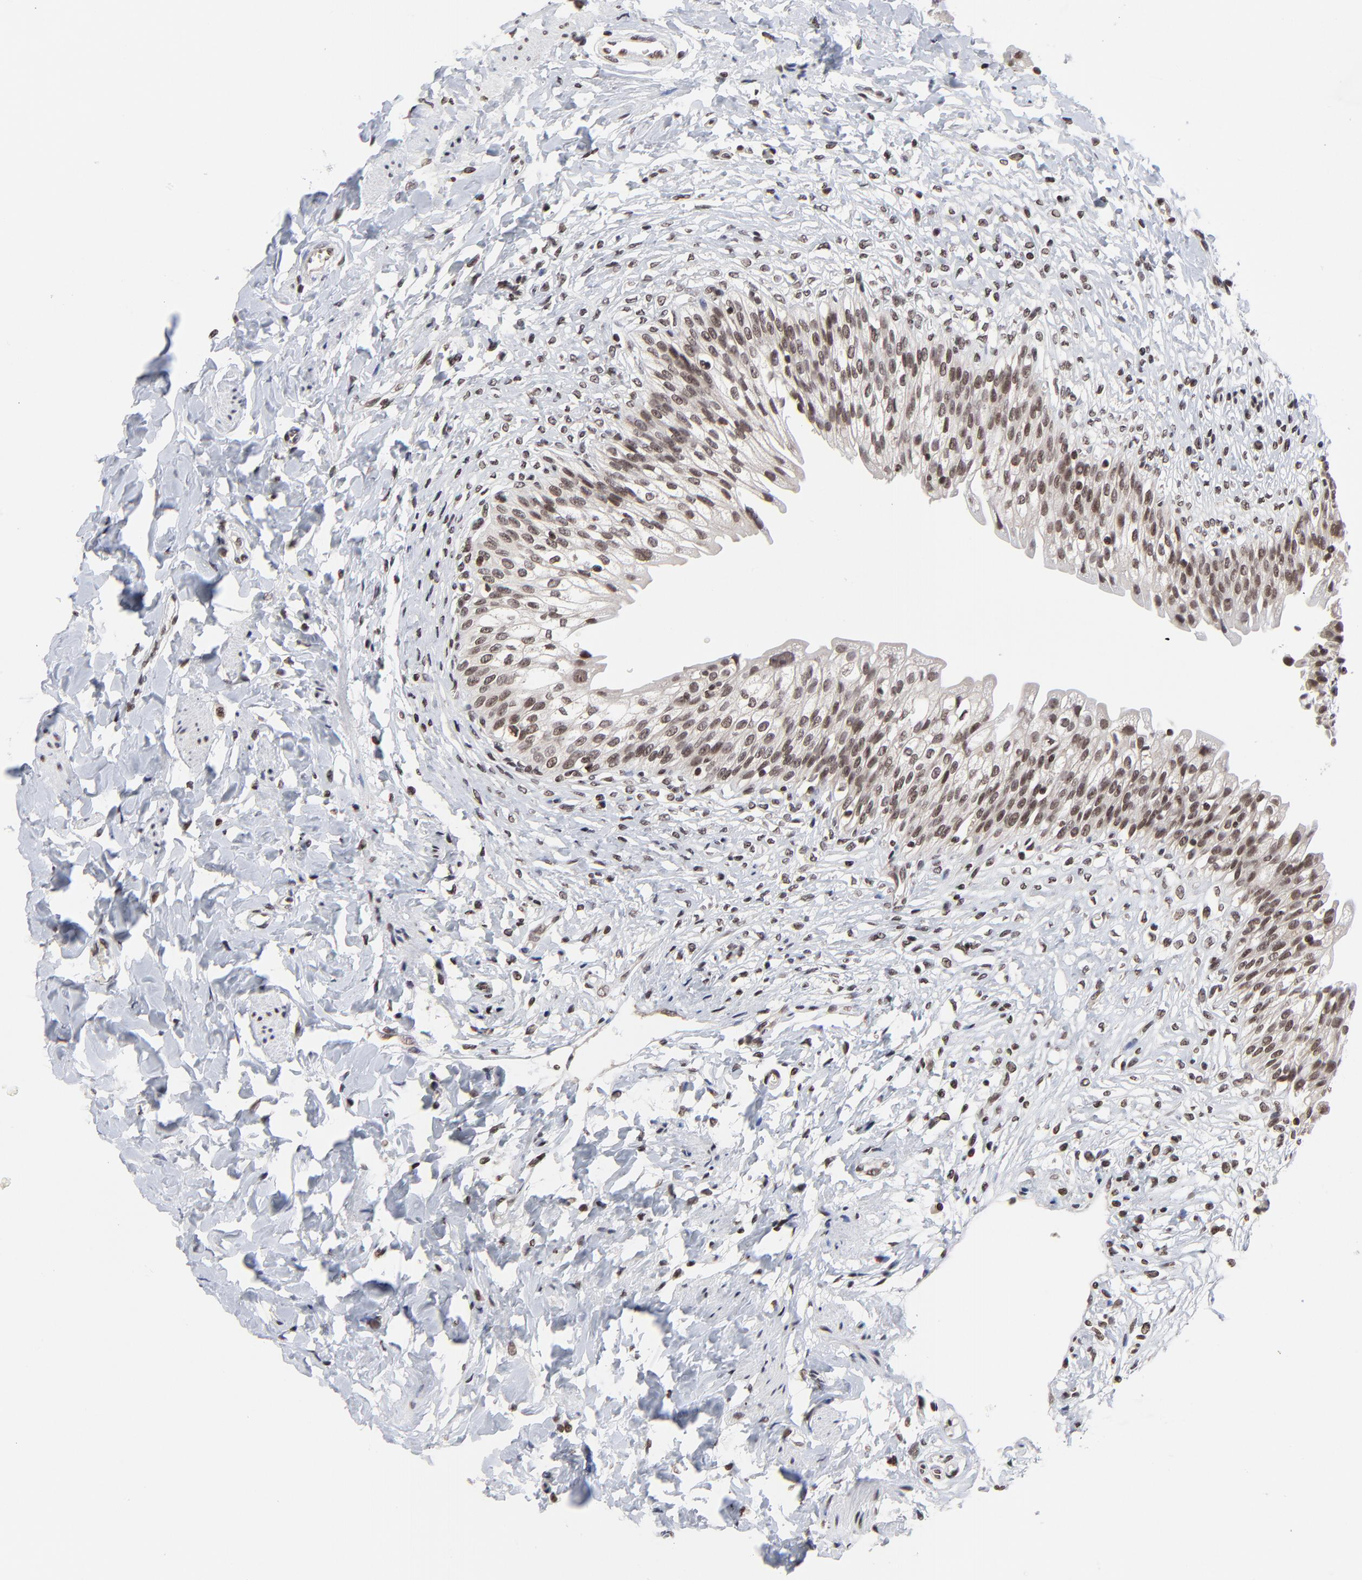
{"staining": {"intensity": "moderate", "quantity": ">75%", "location": "nuclear"}, "tissue": "urinary bladder", "cell_type": "Urothelial cells", "image_type": "normal", "snomed": [{"axis": "morphology", "description": "Normal tissue, NOS"}, {"axis": "morphology", "description": "Inflammation, NOS"}, {"axis": "topography", "description": "Urinary bladder"}], "caption": "Urothelial cells reveal medium levels of moderate nuclear expression in about >75% of cells in benign human urinary bladder.", "gene": "ZNF777", "patient": {"sex": "female", "age": 80}}